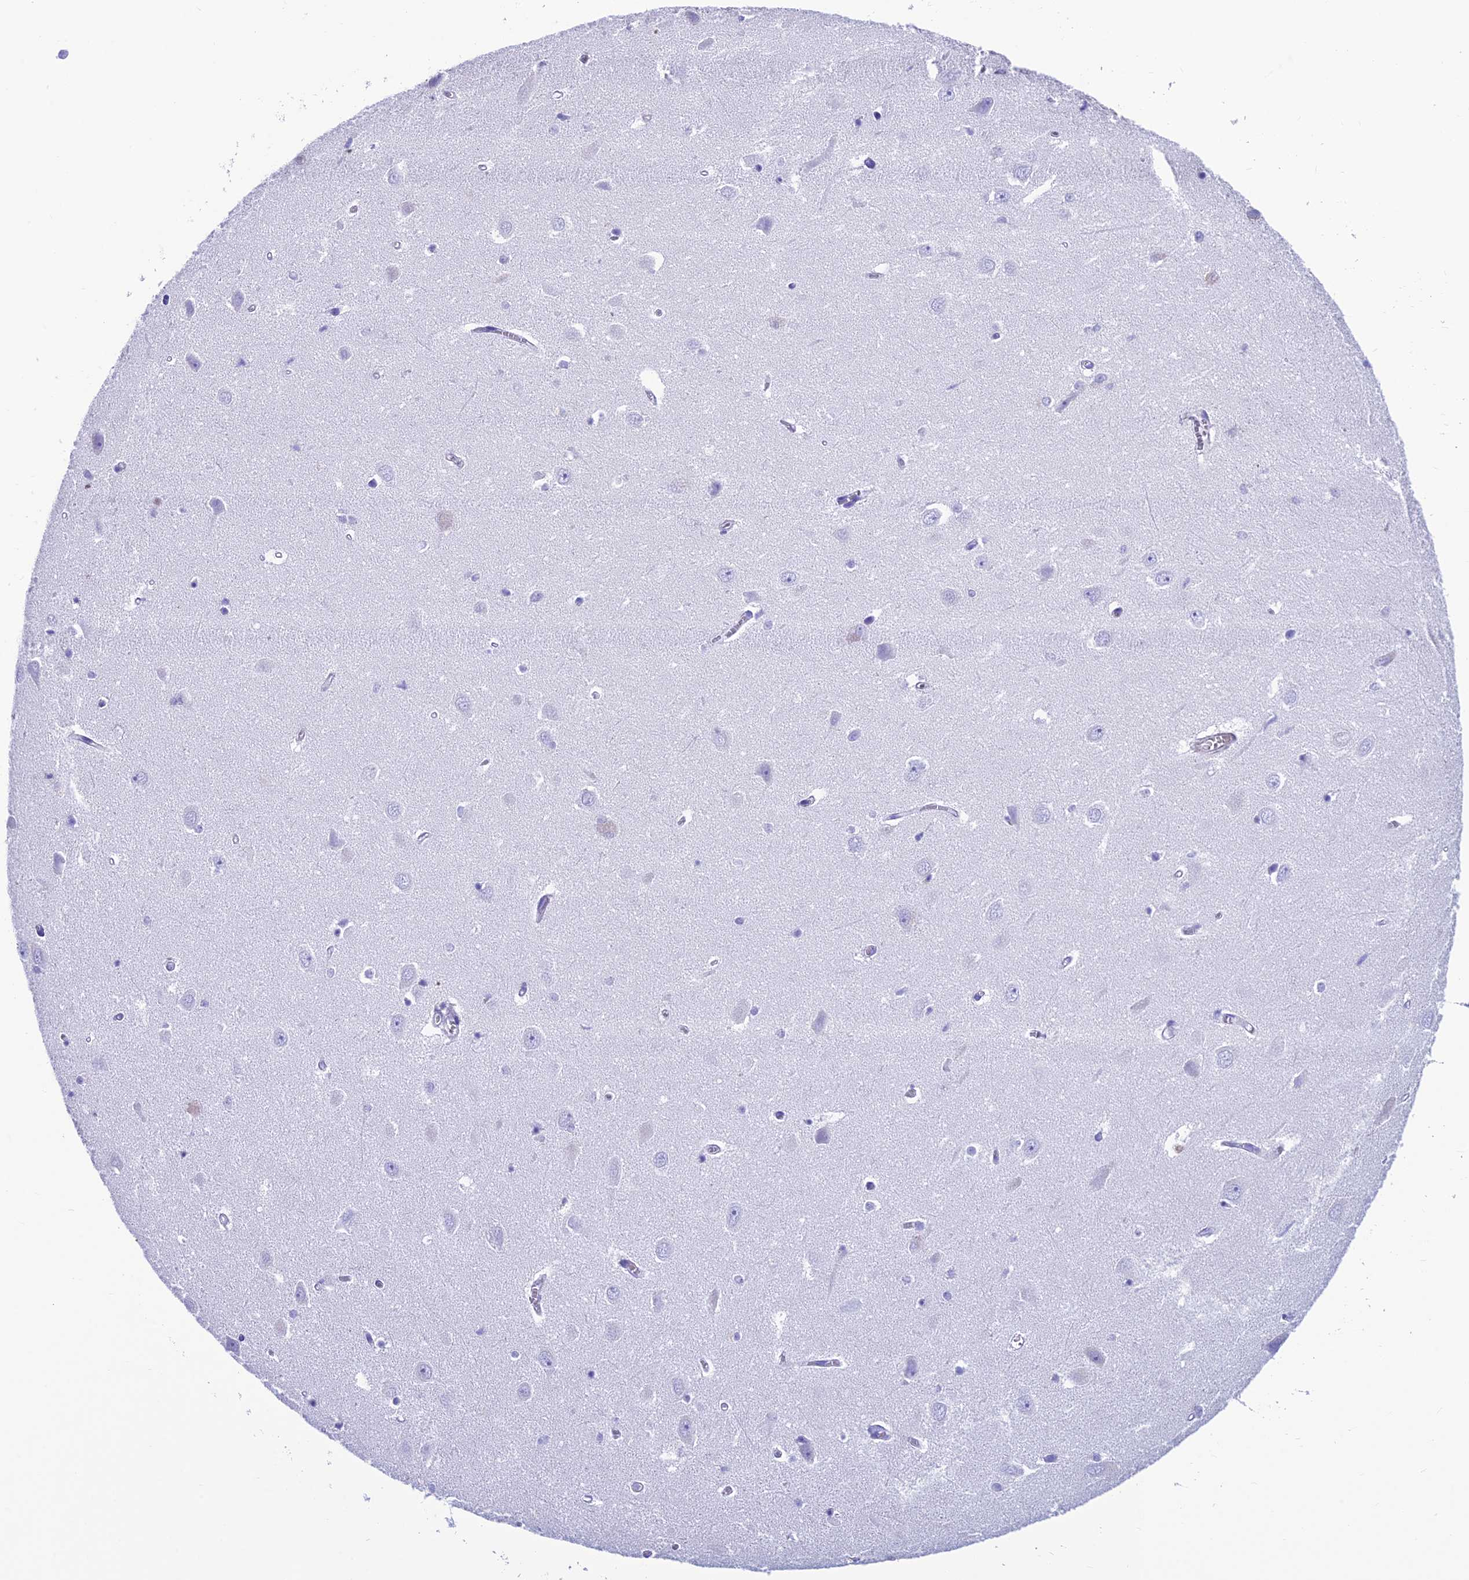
{"staining": {"intensity": "negative", "quantity": "none", "location": "none"}, "tissue": "hippocampus", "cell_type": "Glial cells", "image_type": "normal", "snomed": [{"axis": "morphology", "description": "Normal tissue, NOS"}, {"axis": "topography", "description": "Hippocampus"}], "caption": "DAB immunohistochemical staining of unremarkable human hippocampus exhibits no significant positivity in glial cells.", "gene": "GNG11", "patient": {"sex": "female", "age": 64}}